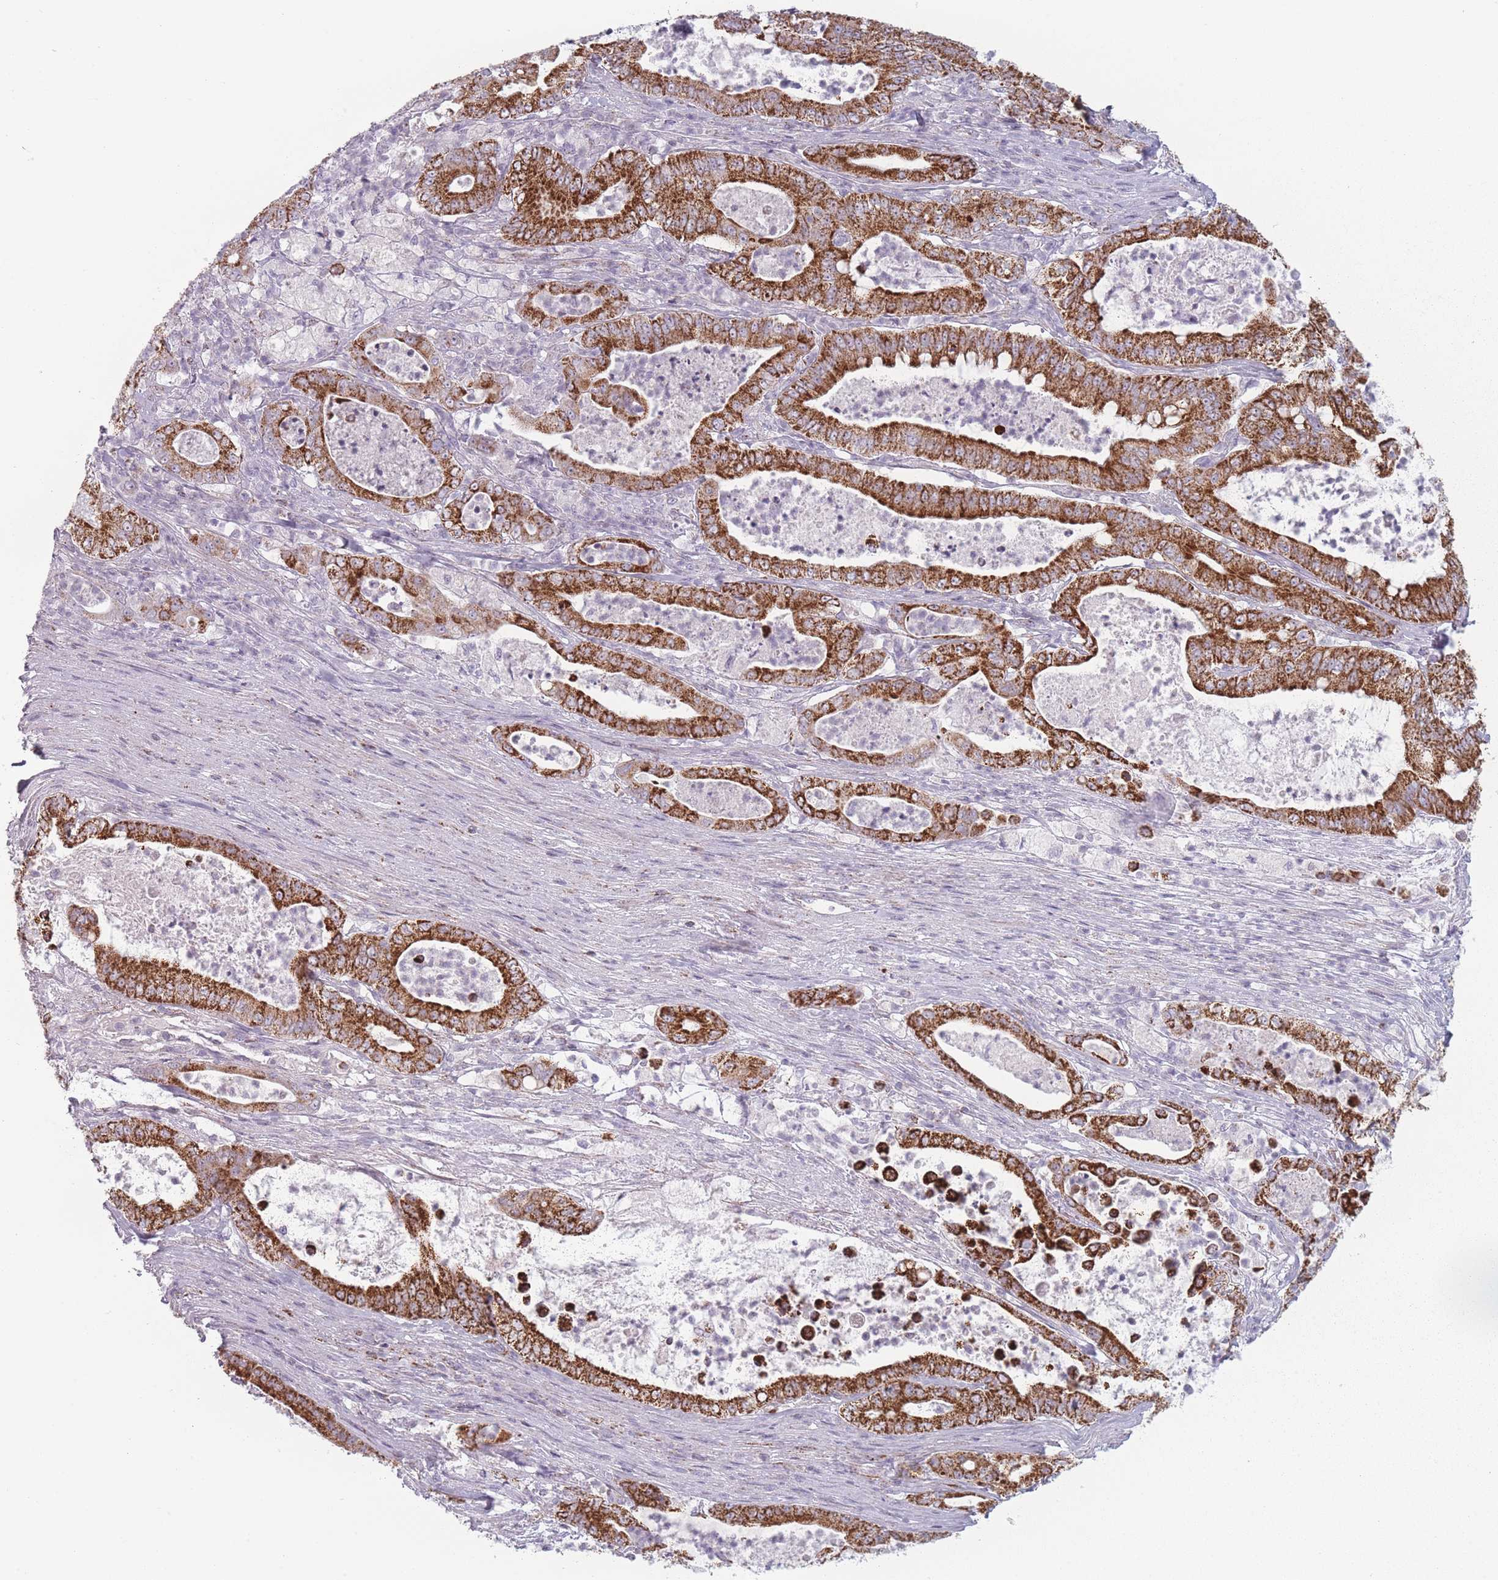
{"staining": {"intensity": "strong", "quantity": ">75%", "location": "cytoplasmic/membranous"}, "tissue": "pancreatic cancer", "cell_type": "Tumor cells", "image_type": "cancer", "snomed": [{"axis": "morphology", "description": "Adenocarcinoma, NOS"}, {"axis": "topography", "description": "Pancreas"}], "caption": "An image of human pancreatic cancer stained for a protein exhibits strong cytoplasmic/membranous brown staining in tumor cells.", "gene": "DCHS1", "patient": {"sex": "male", "age": 71}}